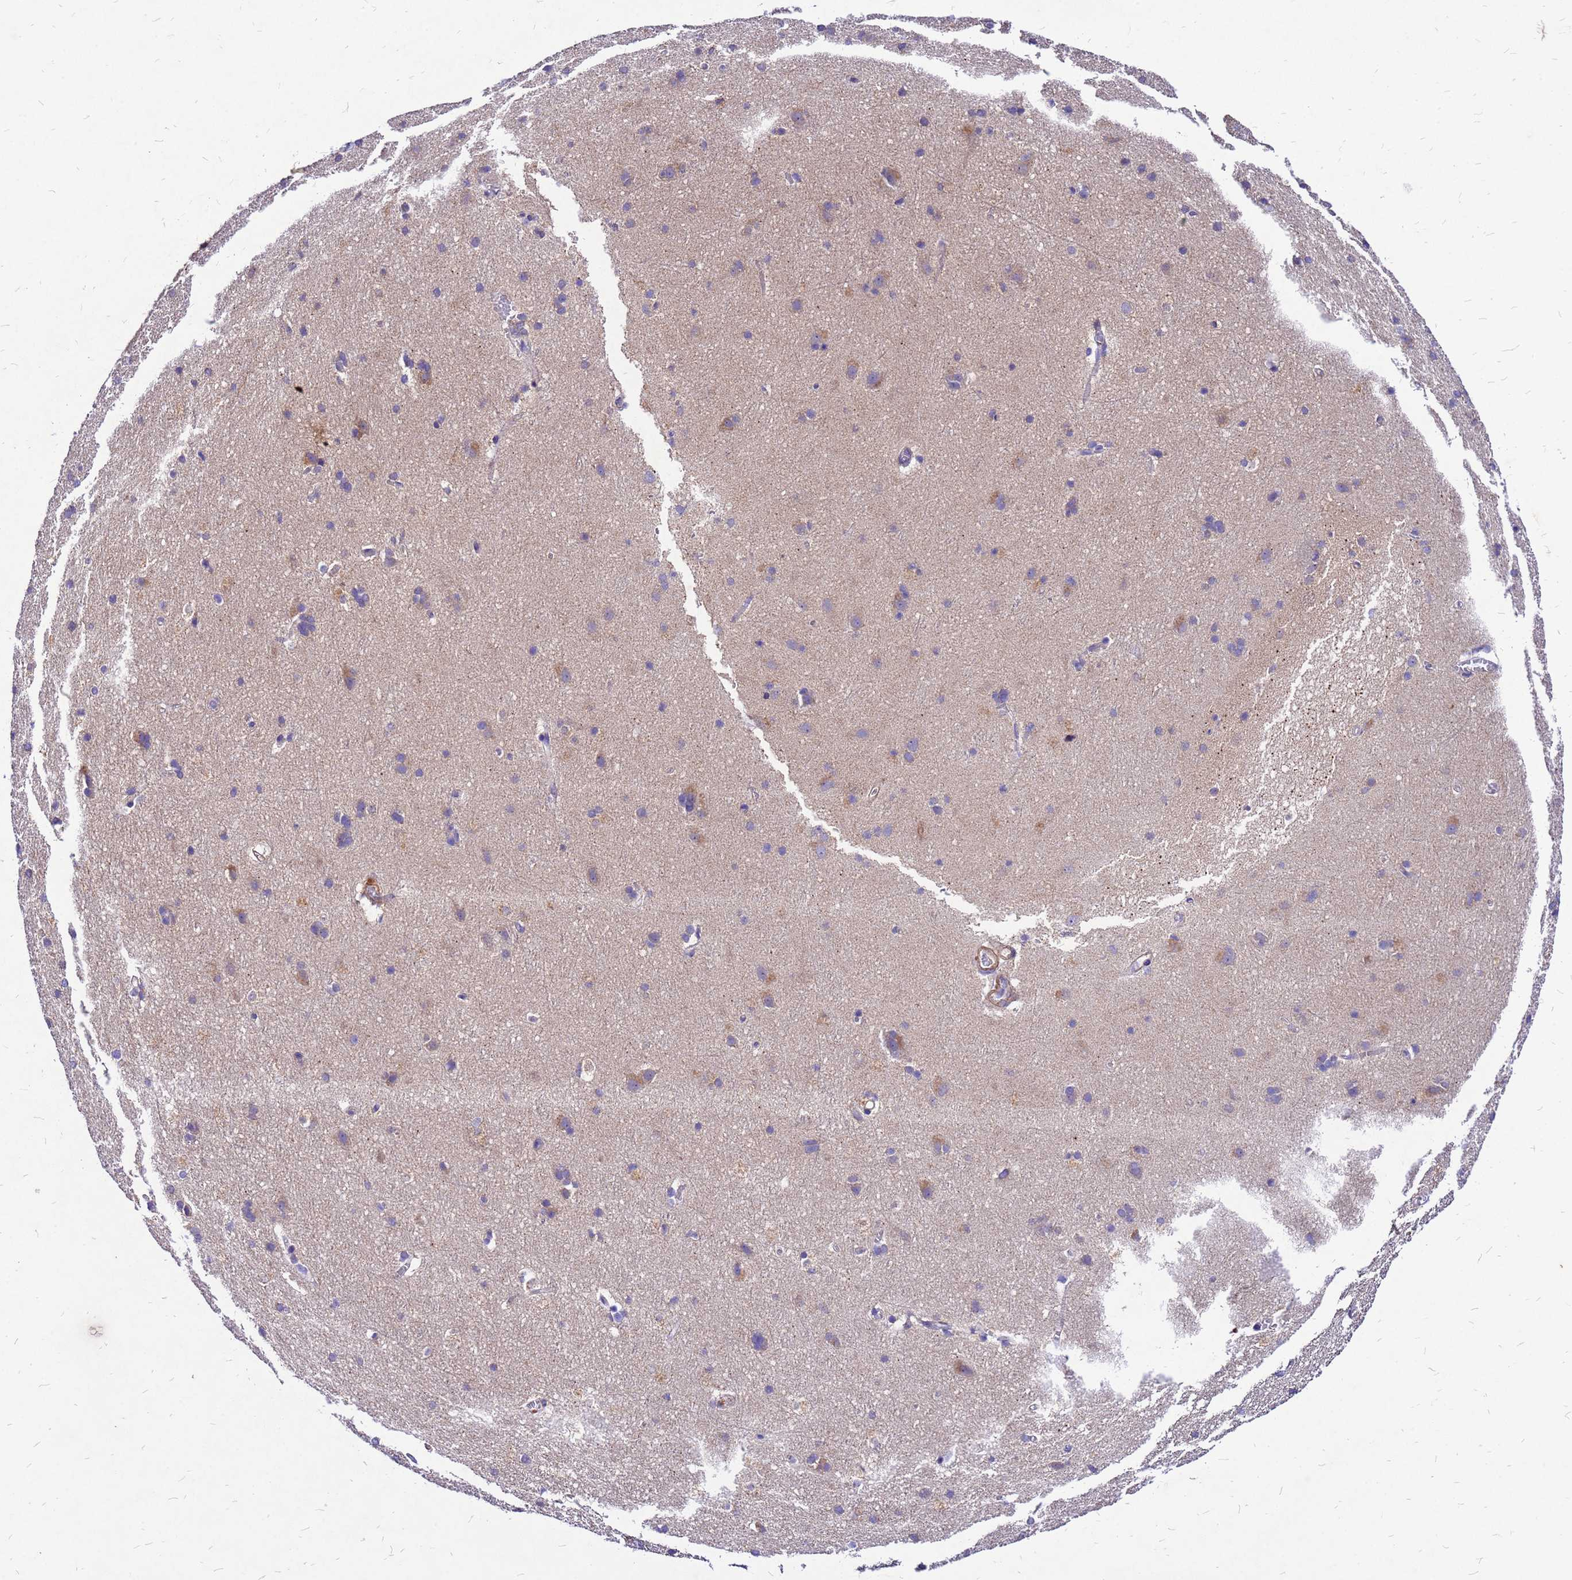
{"staining": {"intensity": "weak", "quantity": ">75%", "location": "cytoplasmic/membranous"}, "tissue": "cerebral cortex", "cell_type": "Endothelial cells", "image_type": "normal", "snomed": [{"axis": "morphology", "description": "Normal tissue, NOS"}, {"axis": "topography", "description": "Cerebral cortex"}], "caption": "Endothelial cells show low levels of weak cytoplasmic/membranous expression in about >75% of cells in benign human cerebral cortex.", "gene": "DUSP23", "patient": {"sex": "male", "age": 54}}